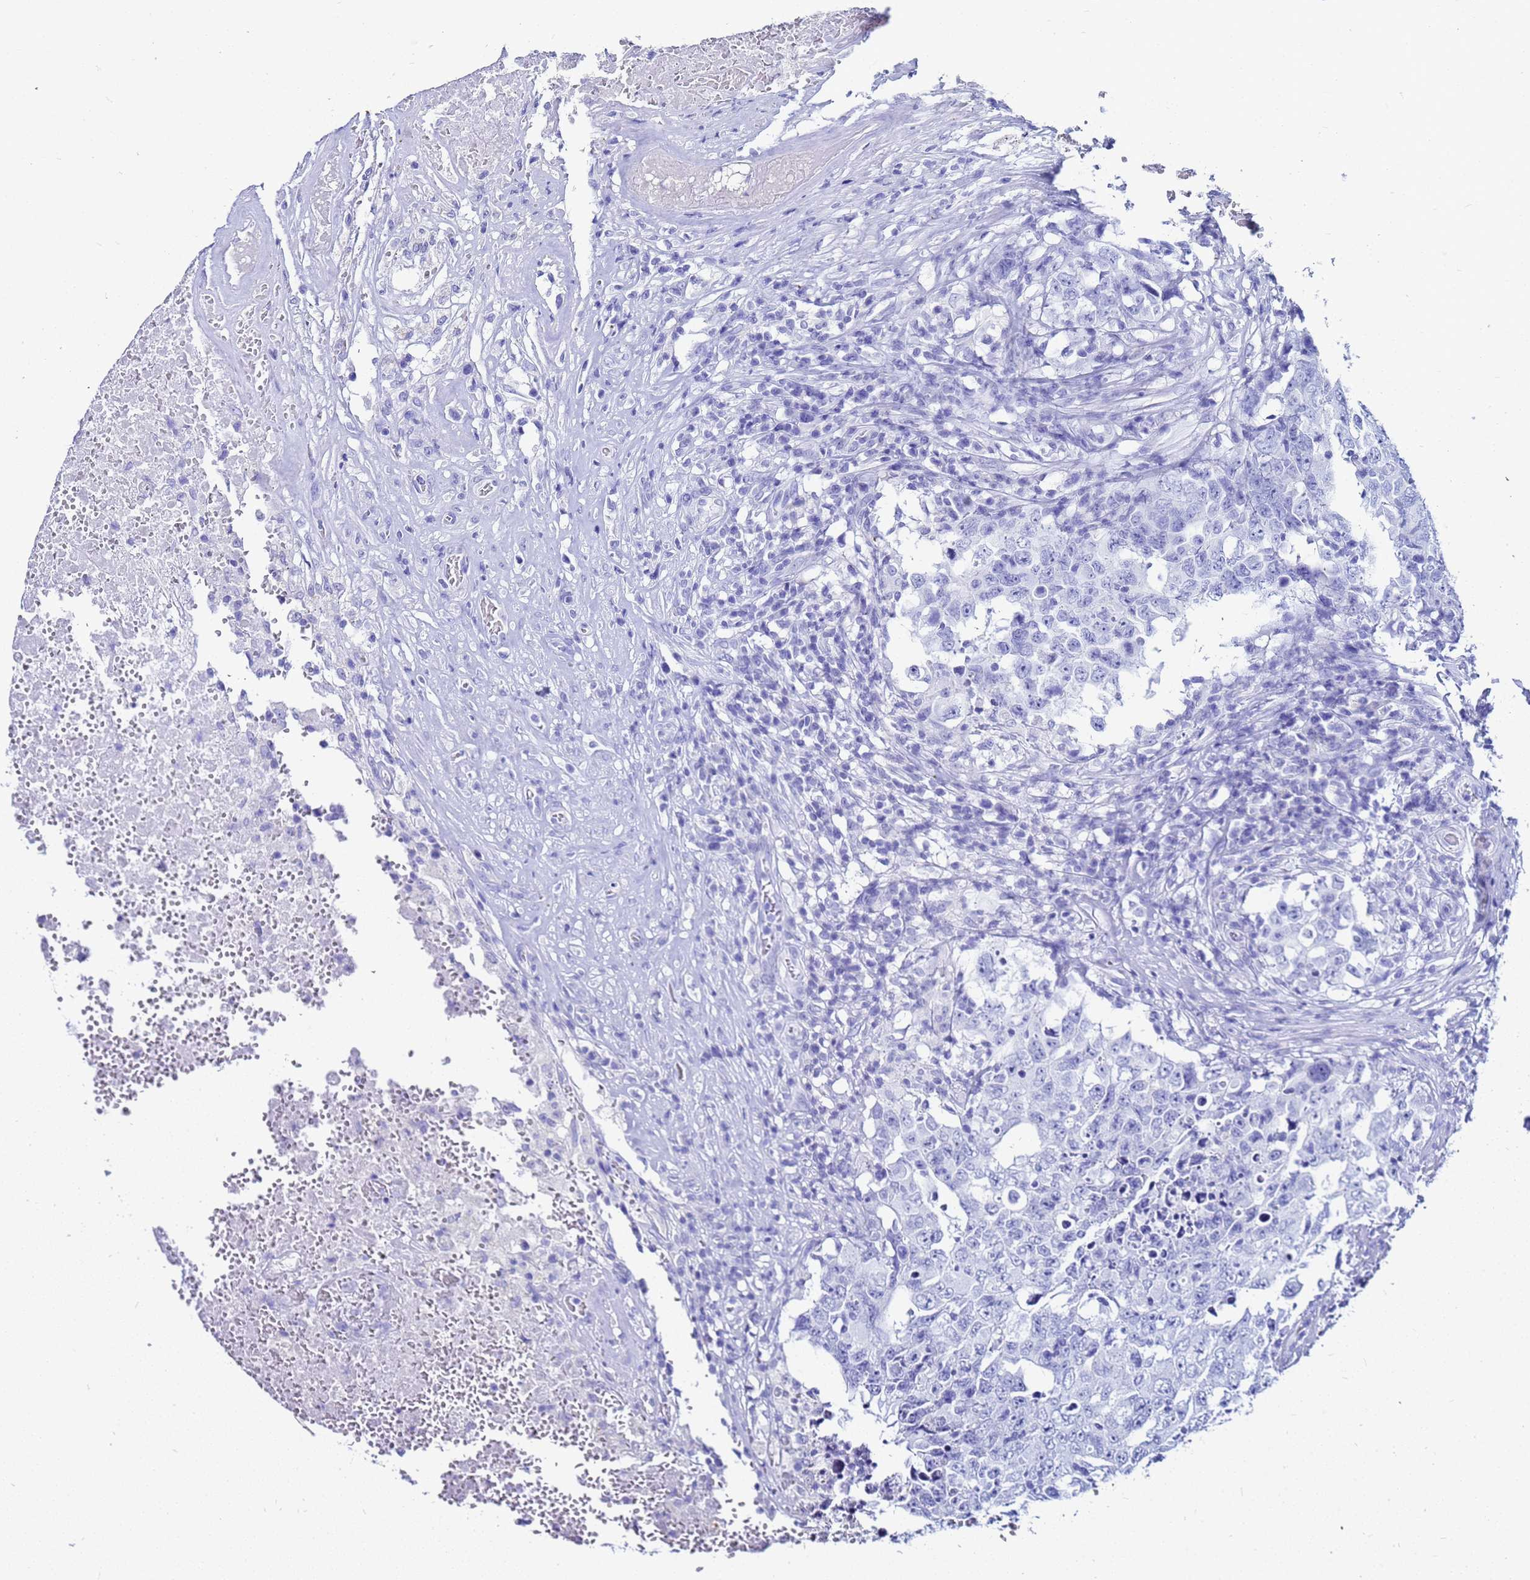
{"staining": {"intensity": "negative", "quantity": "none", "location": "none"}, "tissue": "testis cancer", "cell_type": "Tumor cells", "image_type": "cancer", "snomed": [{"axis": "morphology", "description": "Carcinoma, Embryonal, NOS"}, {"axis": "topography", "description": "Testis"}], "caption": "High magnification brightfield microscopy of testis embryonal carcinoma stained with DAB (3,3'-diaminobenzidine) (brown) and counterstained with hematoxylin (blue): tumor cells show no significant positivity.", "gene": "CKB", "patient": {"sex": "male", "age": 26}}